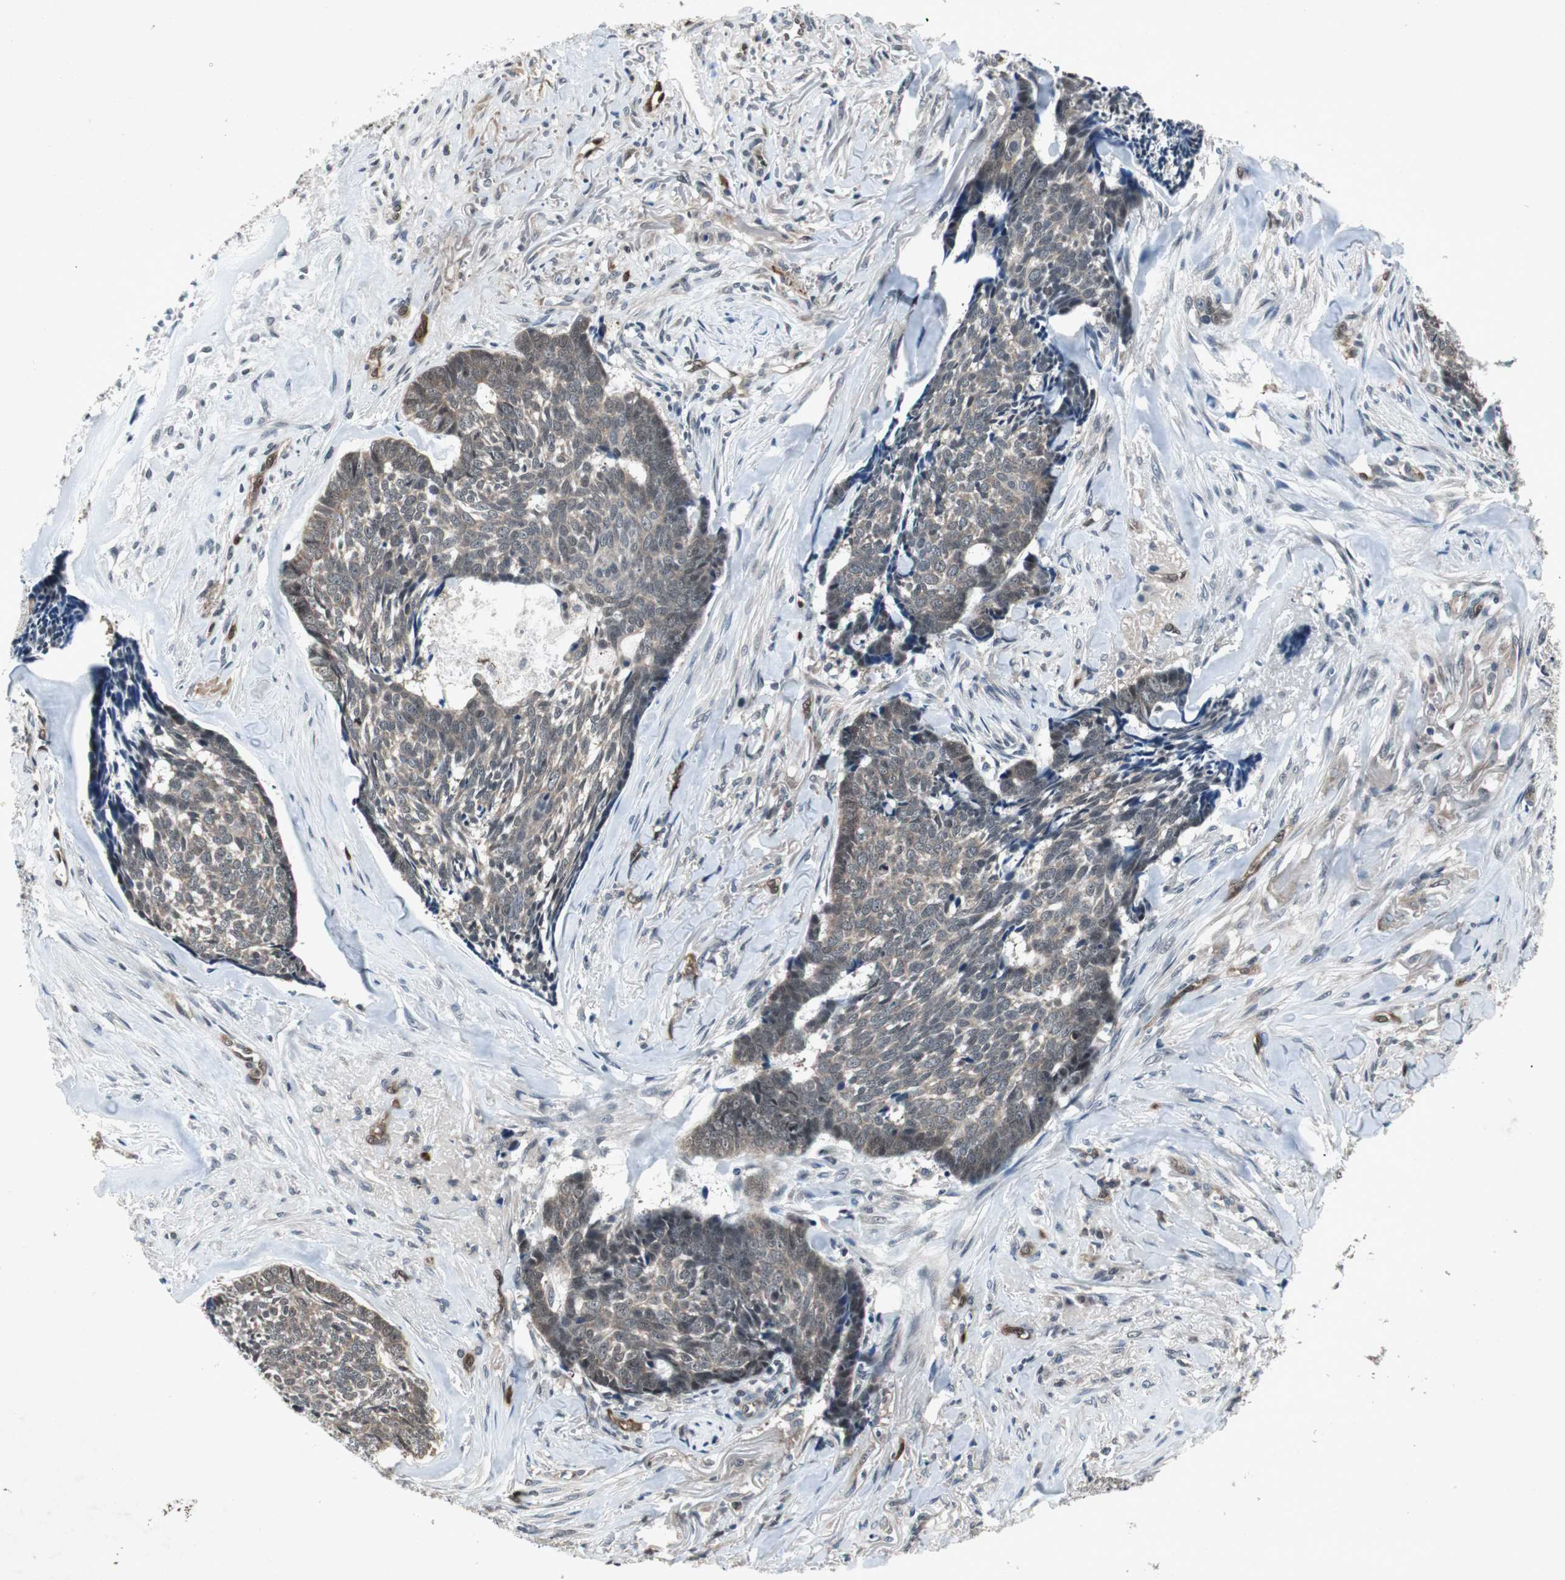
{"staining": {"intensity": "negative", "quantity": "none", "location": "none"}, "tissue": "skin cancer", "cell_type": "Tumor cells", "image_type": "cancer", "snomed": [{"axis": "morphology", "description": "Basal cell carcinoma"}, {"axis": "topography", "description": "Skin"}], "caption": "The immunohistochemistry micrograph has no significant staining in tumor cells of skin basal cell carcinoma tissue. Brightfield microscopy of IHC stained with DAB (brown) and hematoxylin (blue), captured at high magnification.", "gene": "SMAD1", "patient": {"sex": "male", "age": 84}}